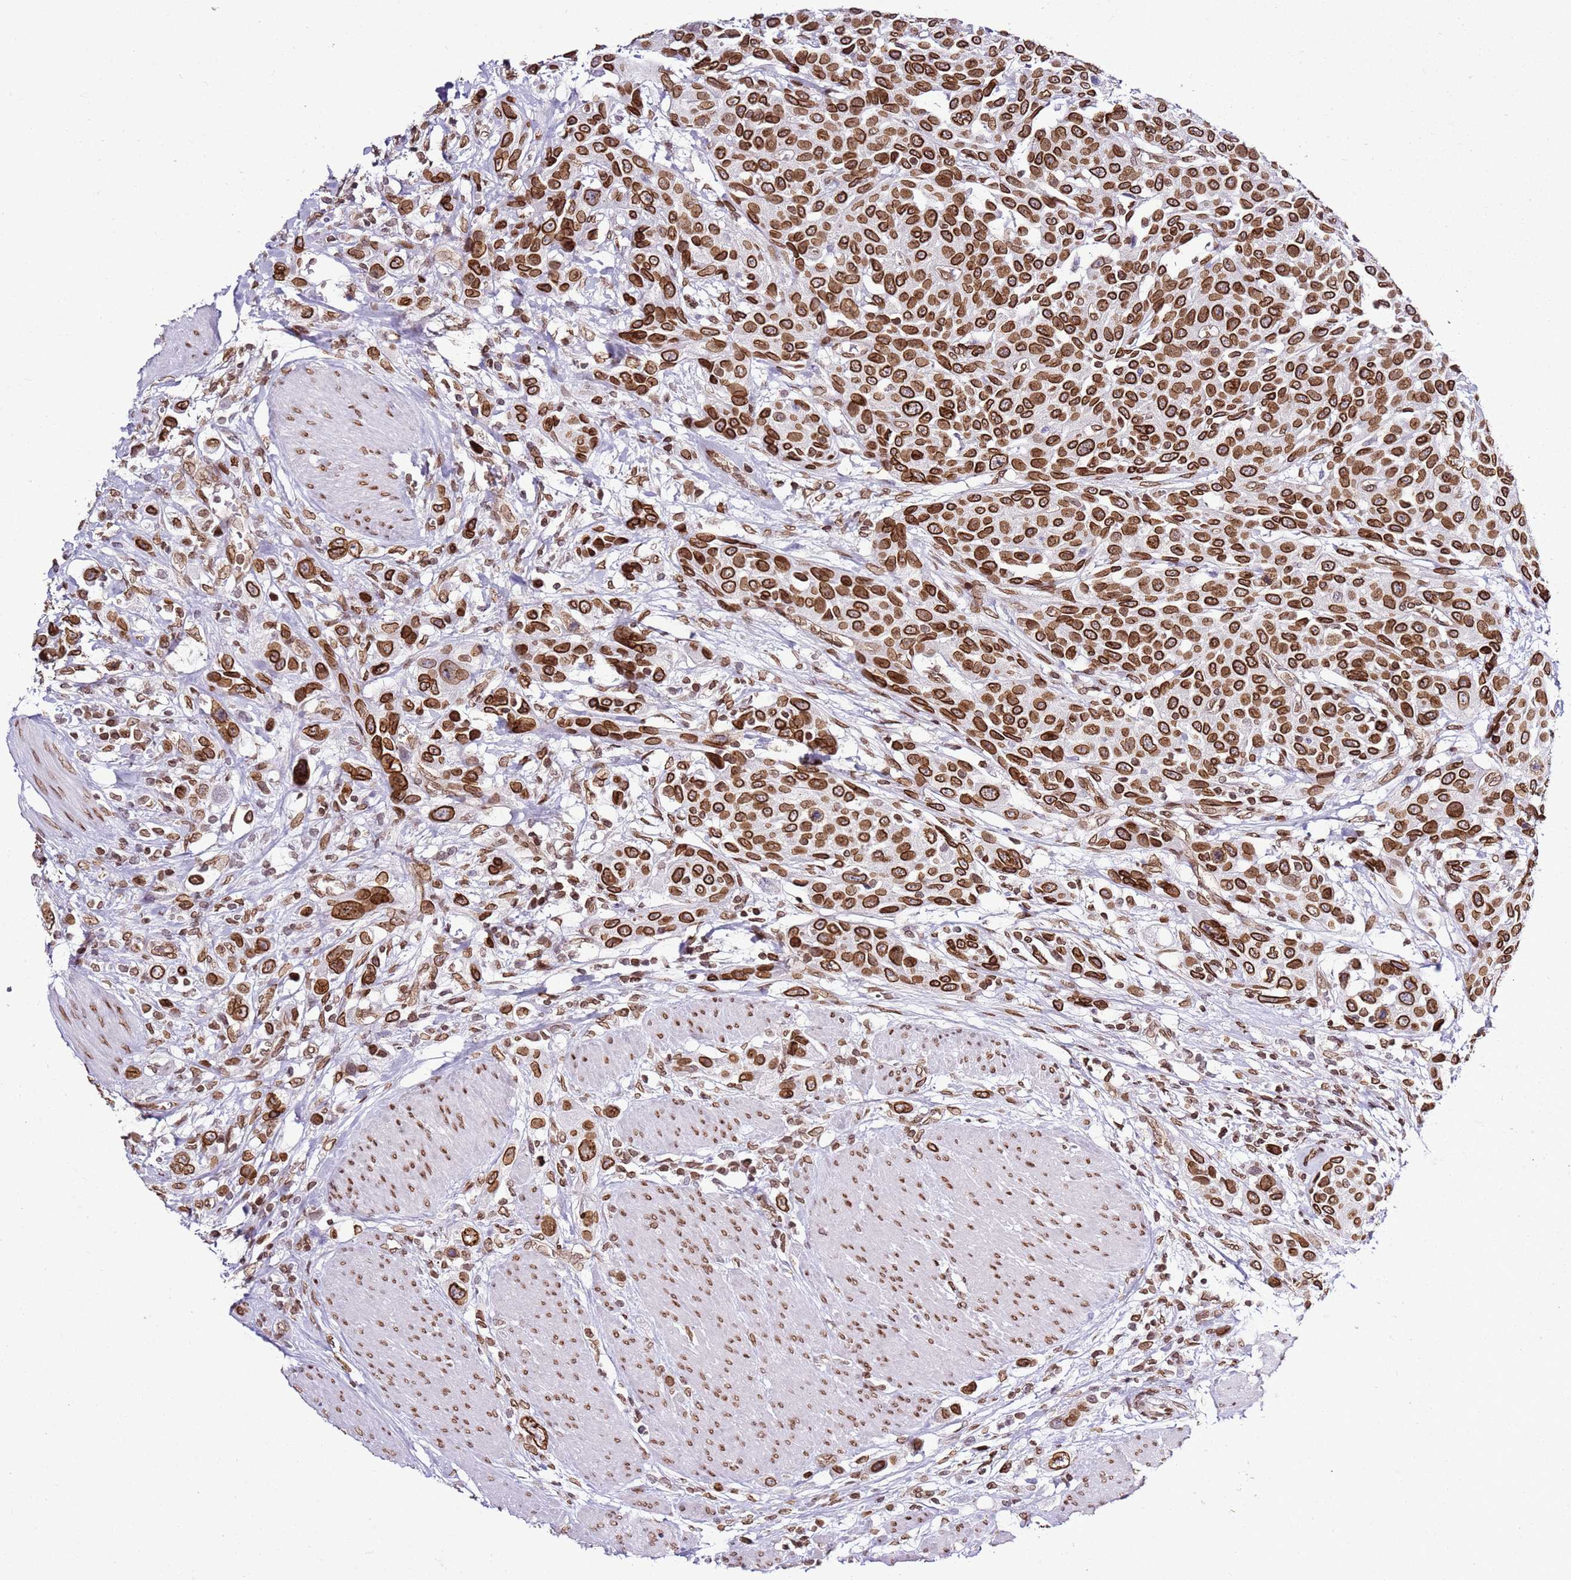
{"staining": {"intensity": "strong", "quantity": ">75%", "location": "cytoplasmic/membranous,nuclear"}, "tissue": "urothelial cancer", "cell_type": "Tumor cells", "image_type": "cancer", "snomed": [{"axis": "morphology", "description": "Urothelial carcinoma, High grade"}, {"axis": "topography", "description": "Urinary bladder"}], "caption": "Strong cytoplasmic/membranous and nuclear protein expression is seen in about >75% of tumor cells in urothelial carcinoma (high-grade).", "gene": "POU6F1", "patient": {"sex": "male", "age": 50}}